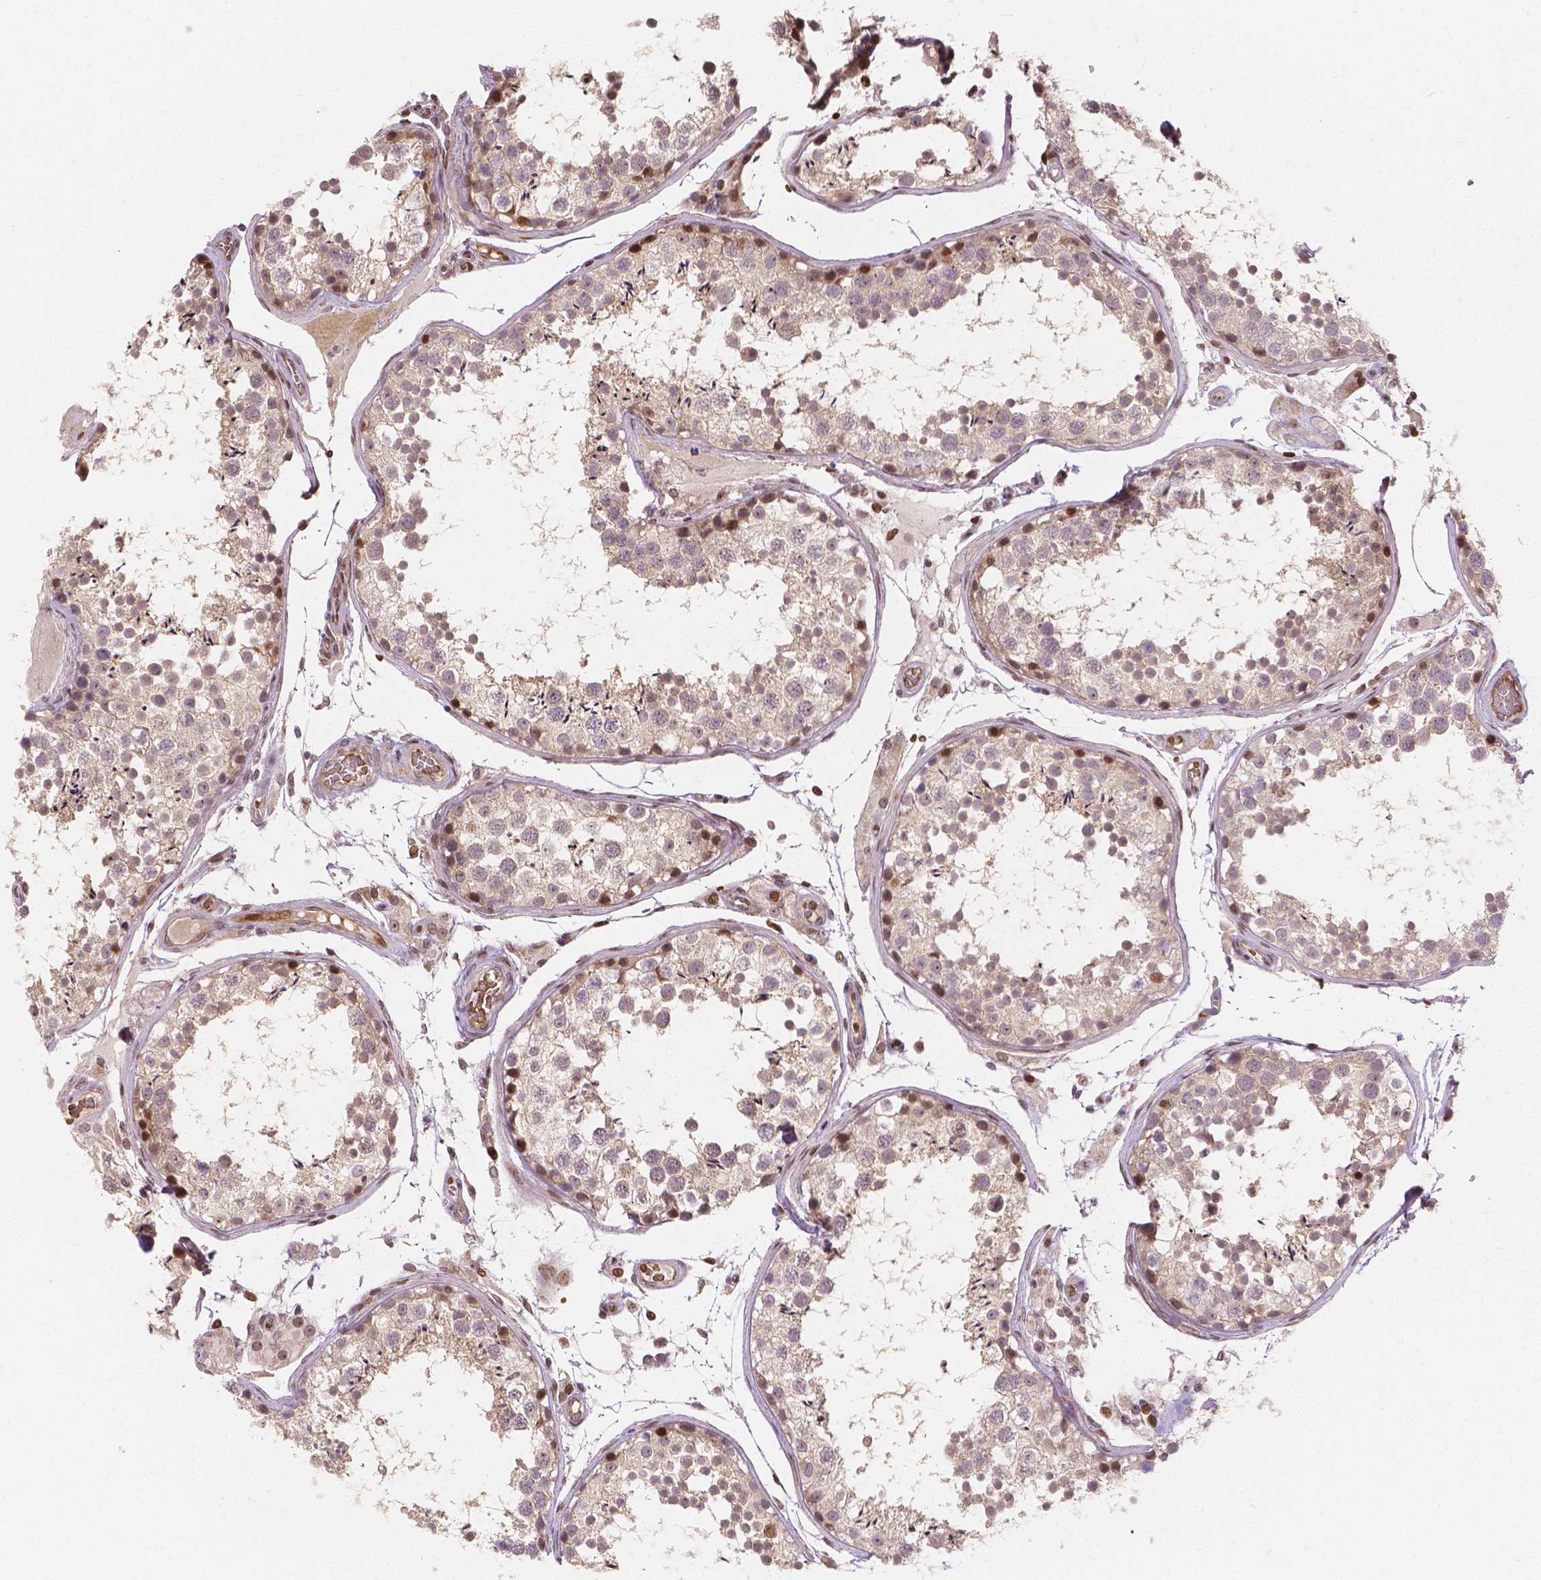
{"staining": {"intensity": "moderate", "quantity": "<25%", "location": "nuclear"}, "tissue": "testis", "cell_type": "Cells in seminiferous ducts", "image_type": "normal", "snomed": [{"axis": "morphology", "description": "Normal tissue, NOS"}, {"axis": "topography", "description": "Testis"}], "caption": "Benign testis displays moderate nuclear staining in about <25% of cells in seminiferous ducts, visualized by immunohistochemistry.", "gene": "PTPN18", "patient": {"sex": "male", "age": 29}}